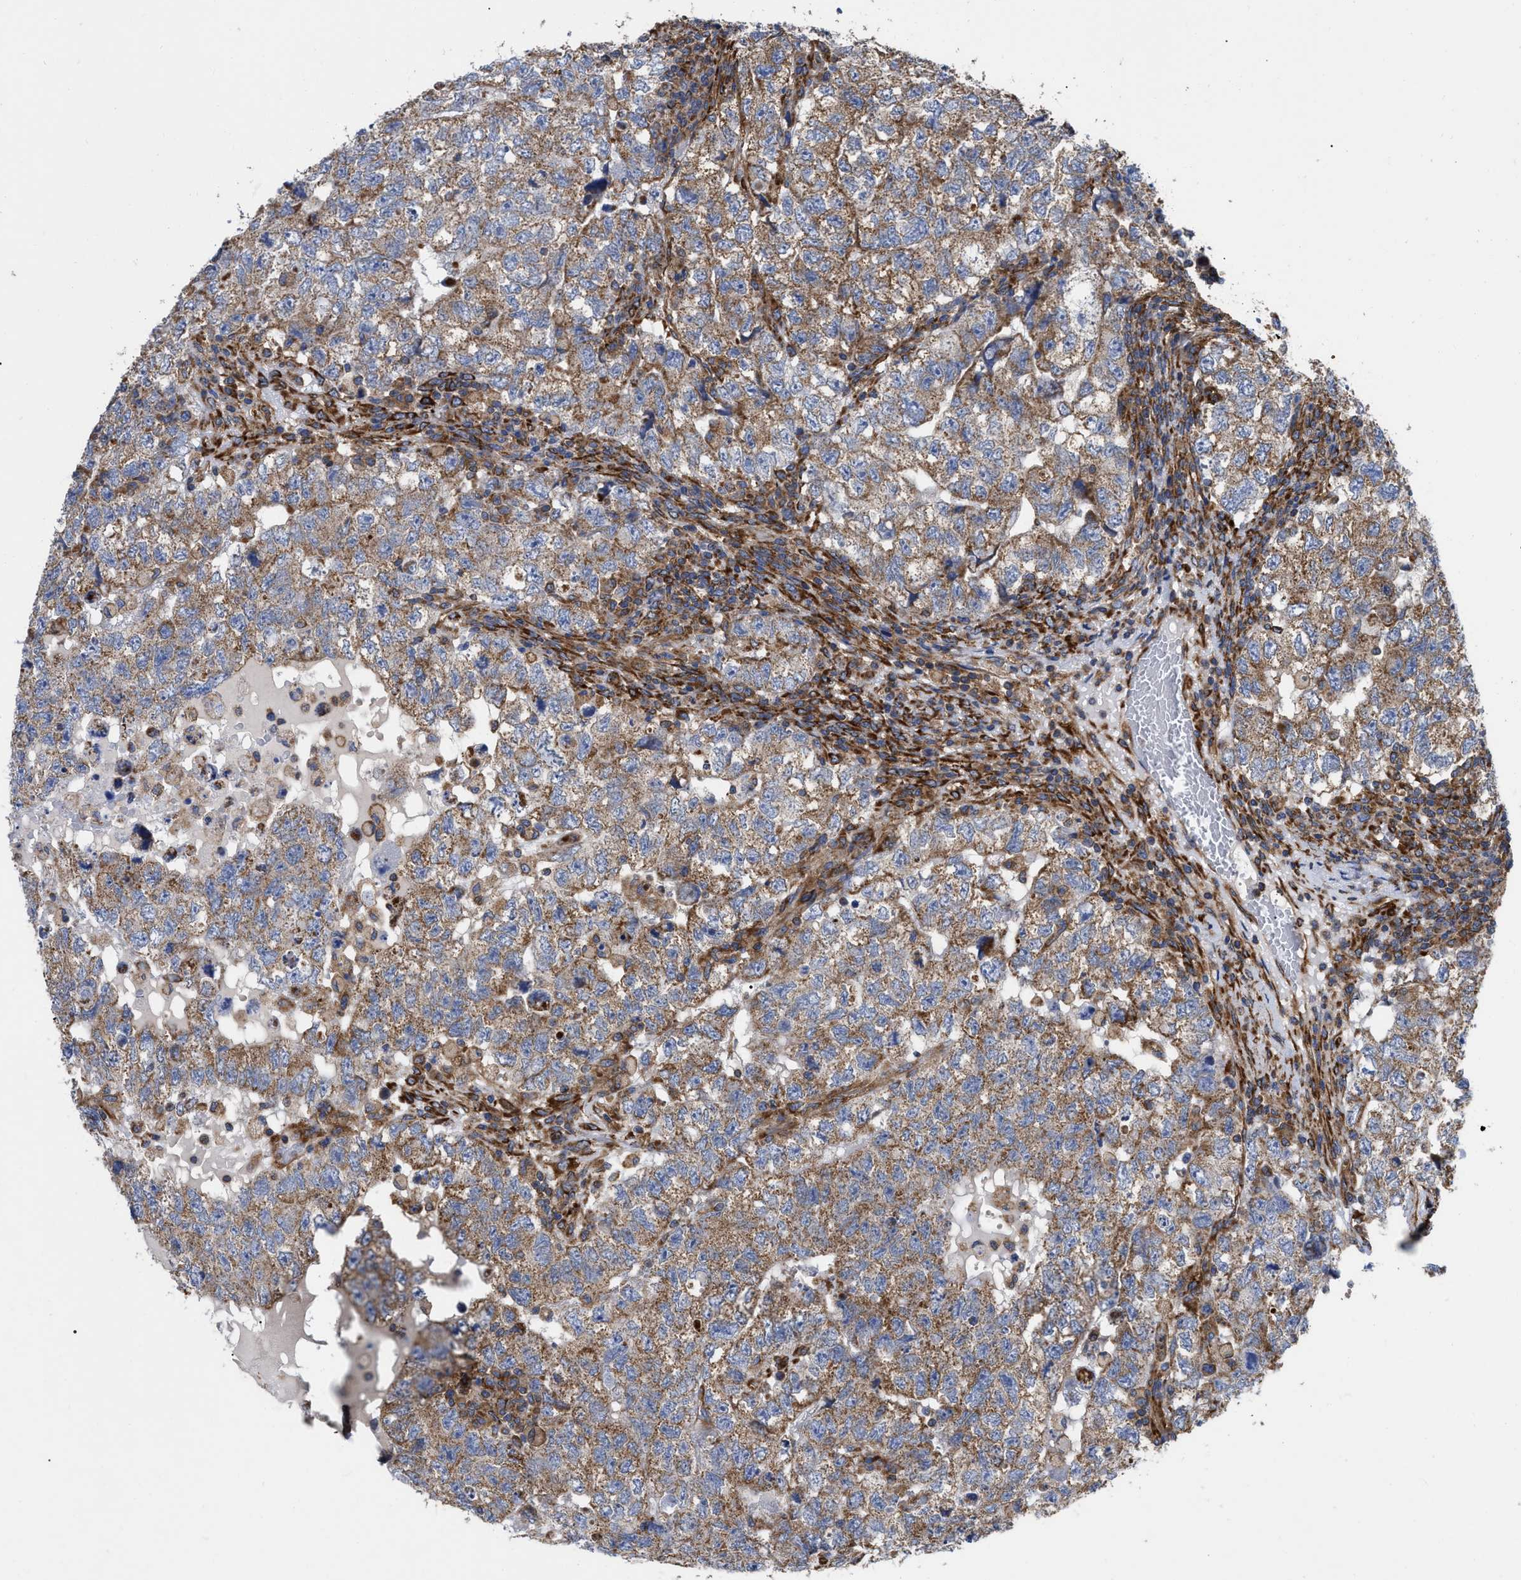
{"staining": {"intensity": "moderate", "quantity": ">75%", "location": "cytoplasmic/membranous"}, "tissue": "testis cancer", "cell_type": "Tumor cells", "image_type": "cancer", "snomed": [{"axis": "morphology", "description": "Carcinoma, Embryonal, NOS"}, {"axis": "topography", "description": "Testis"}], "caption": "This is an image of IHC staining of embryonal carcinoma (testis), which shows moderate expression in the cytoplasmic/membranous of tumor cells.", "gene": "FAM120A", "patient": {"sex": "male", "age": 36}}